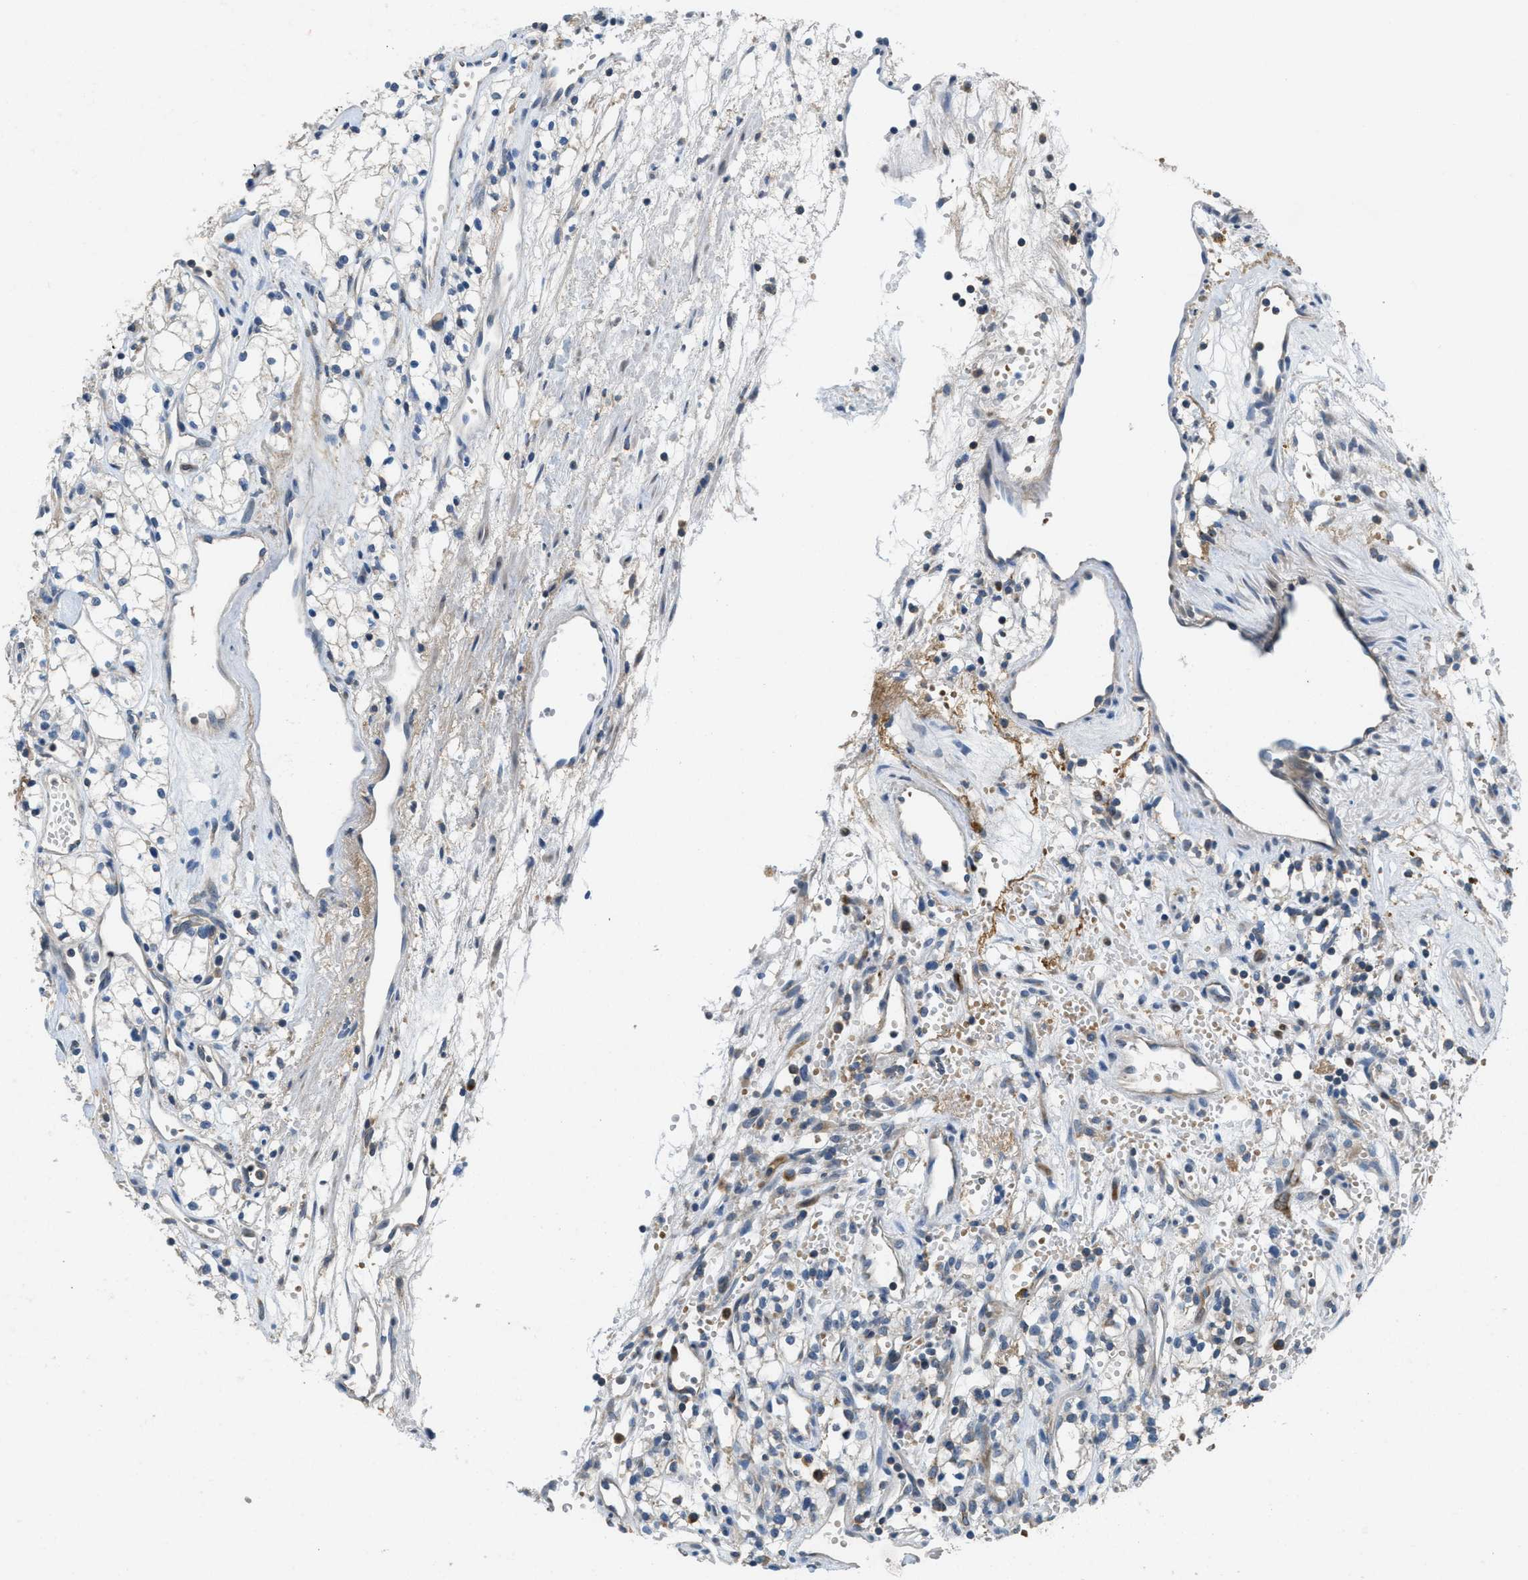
{"staining": {"intensity": "negative", "quantity": "none", "location": "none"}, "tissue": "renal cancer", "cell_type": "Tumor cells", "image_type": "cancer", "snomed": [{"axis": "morphology", "description": "Adenocarcinoma, NOS"}, {"axis": "topography", "description": "Kidney"}], "caption": "The IHC histopathology image has no significant positivity in tumor cells of renal adenocarcinoma tissue.", "gene": "DGKE", "patient": {"sex": "male", "age": 59}}